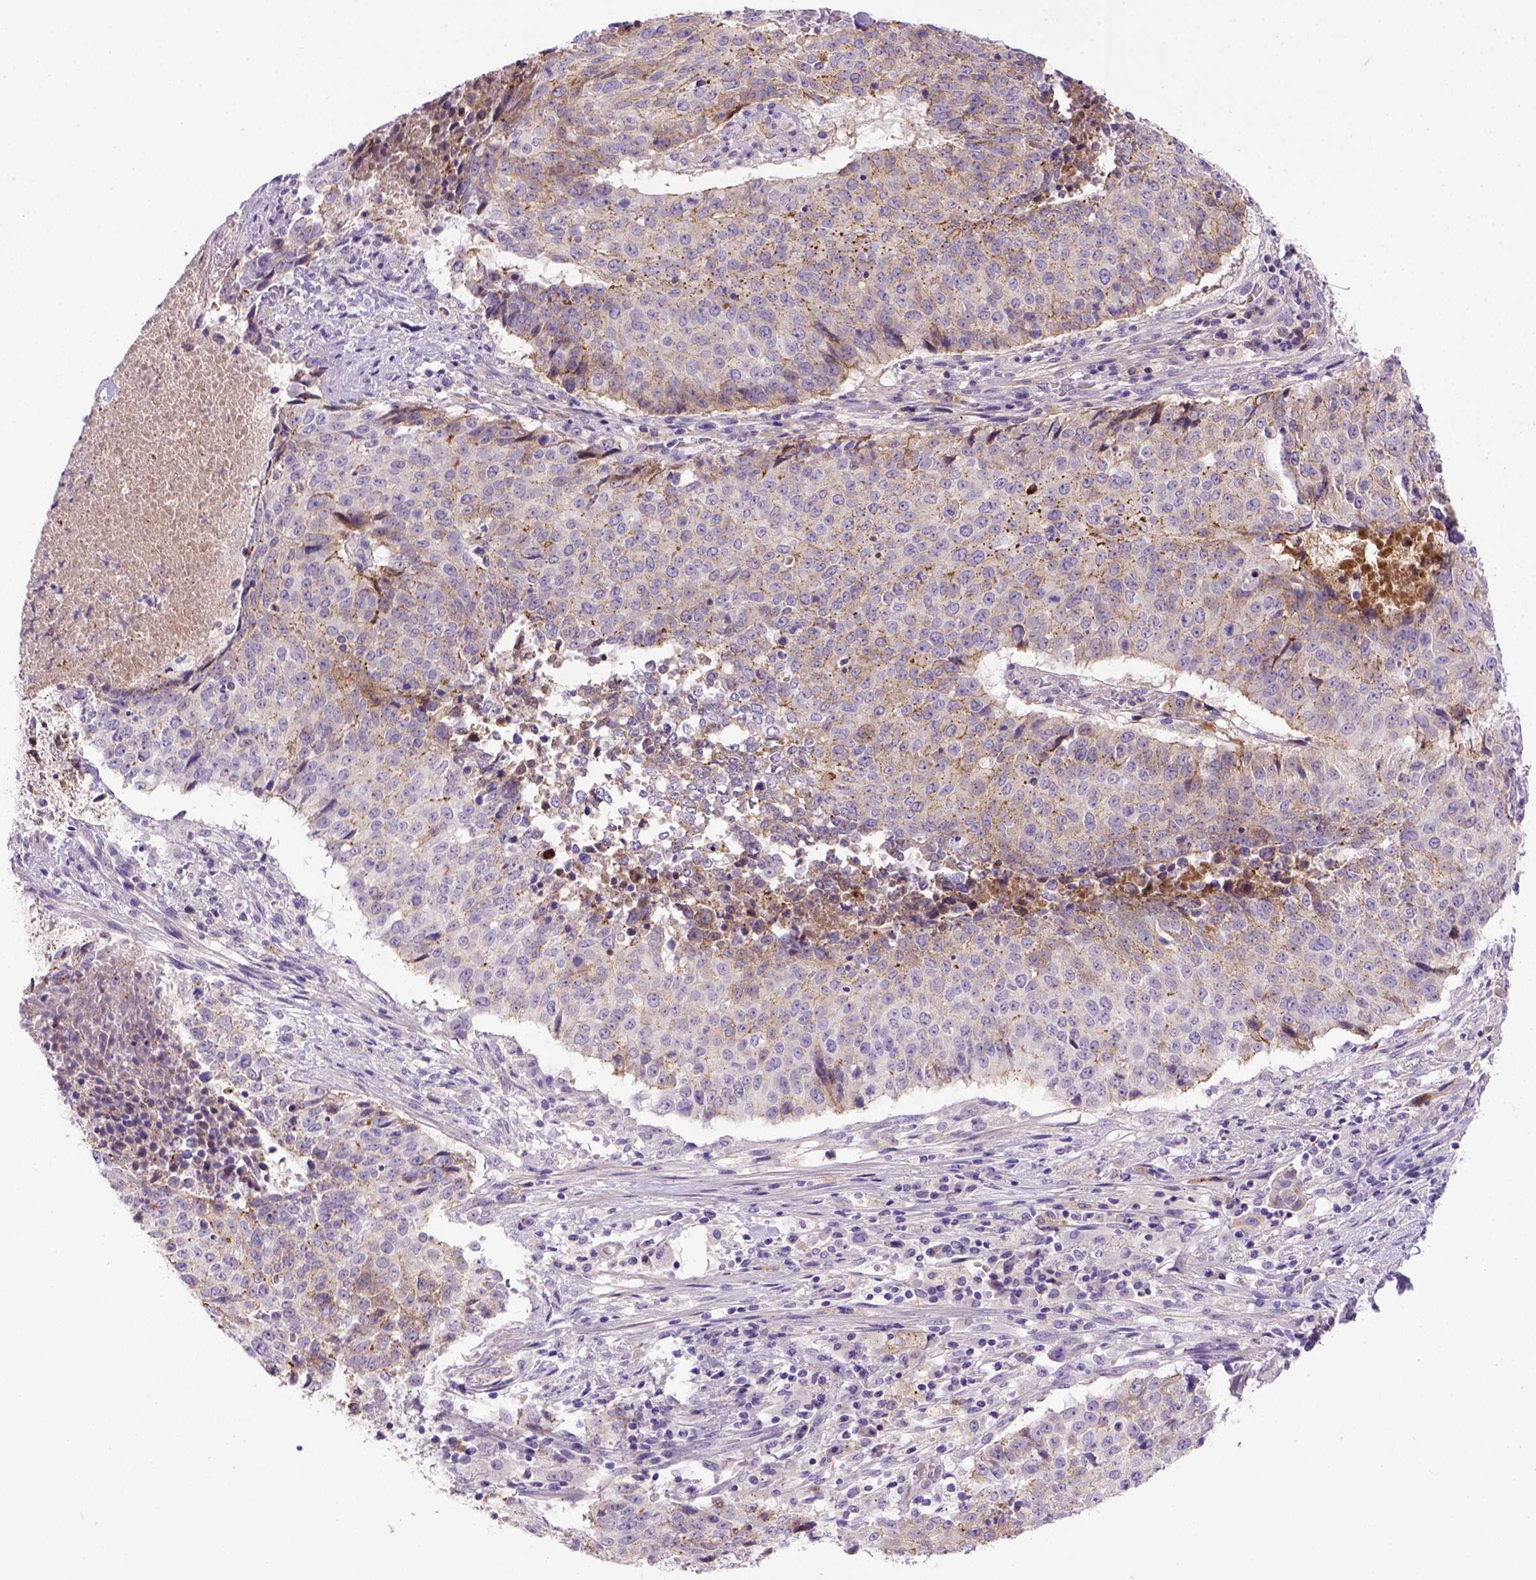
{"staining": {"intensity": "weak", "quantity": "25%-75%", "location": "cytoplasmic/membranous"}, "tissue": "lung cancer", "cell_type": "Tumor cells", "image_type": "cancer", "snomed": [{"axis": "morphology", "description": "Normal tissue, NOS"}, {"axis": "morphology", "description": "Squamous cell carcinoma, NOS"}, {"axis": "topography", "description": "Bronchus"}, {"axis": "topography", "description": "Lung"}], "caption": "Brown immunohistochemical staining in squamous cell carcinoma (lung) exhibits weak cytoplasmic/membranous positivity in about 25%-75% of tumor cells.", "gene": "CDH1", "patient": {"sex": "male", "age": 64}}